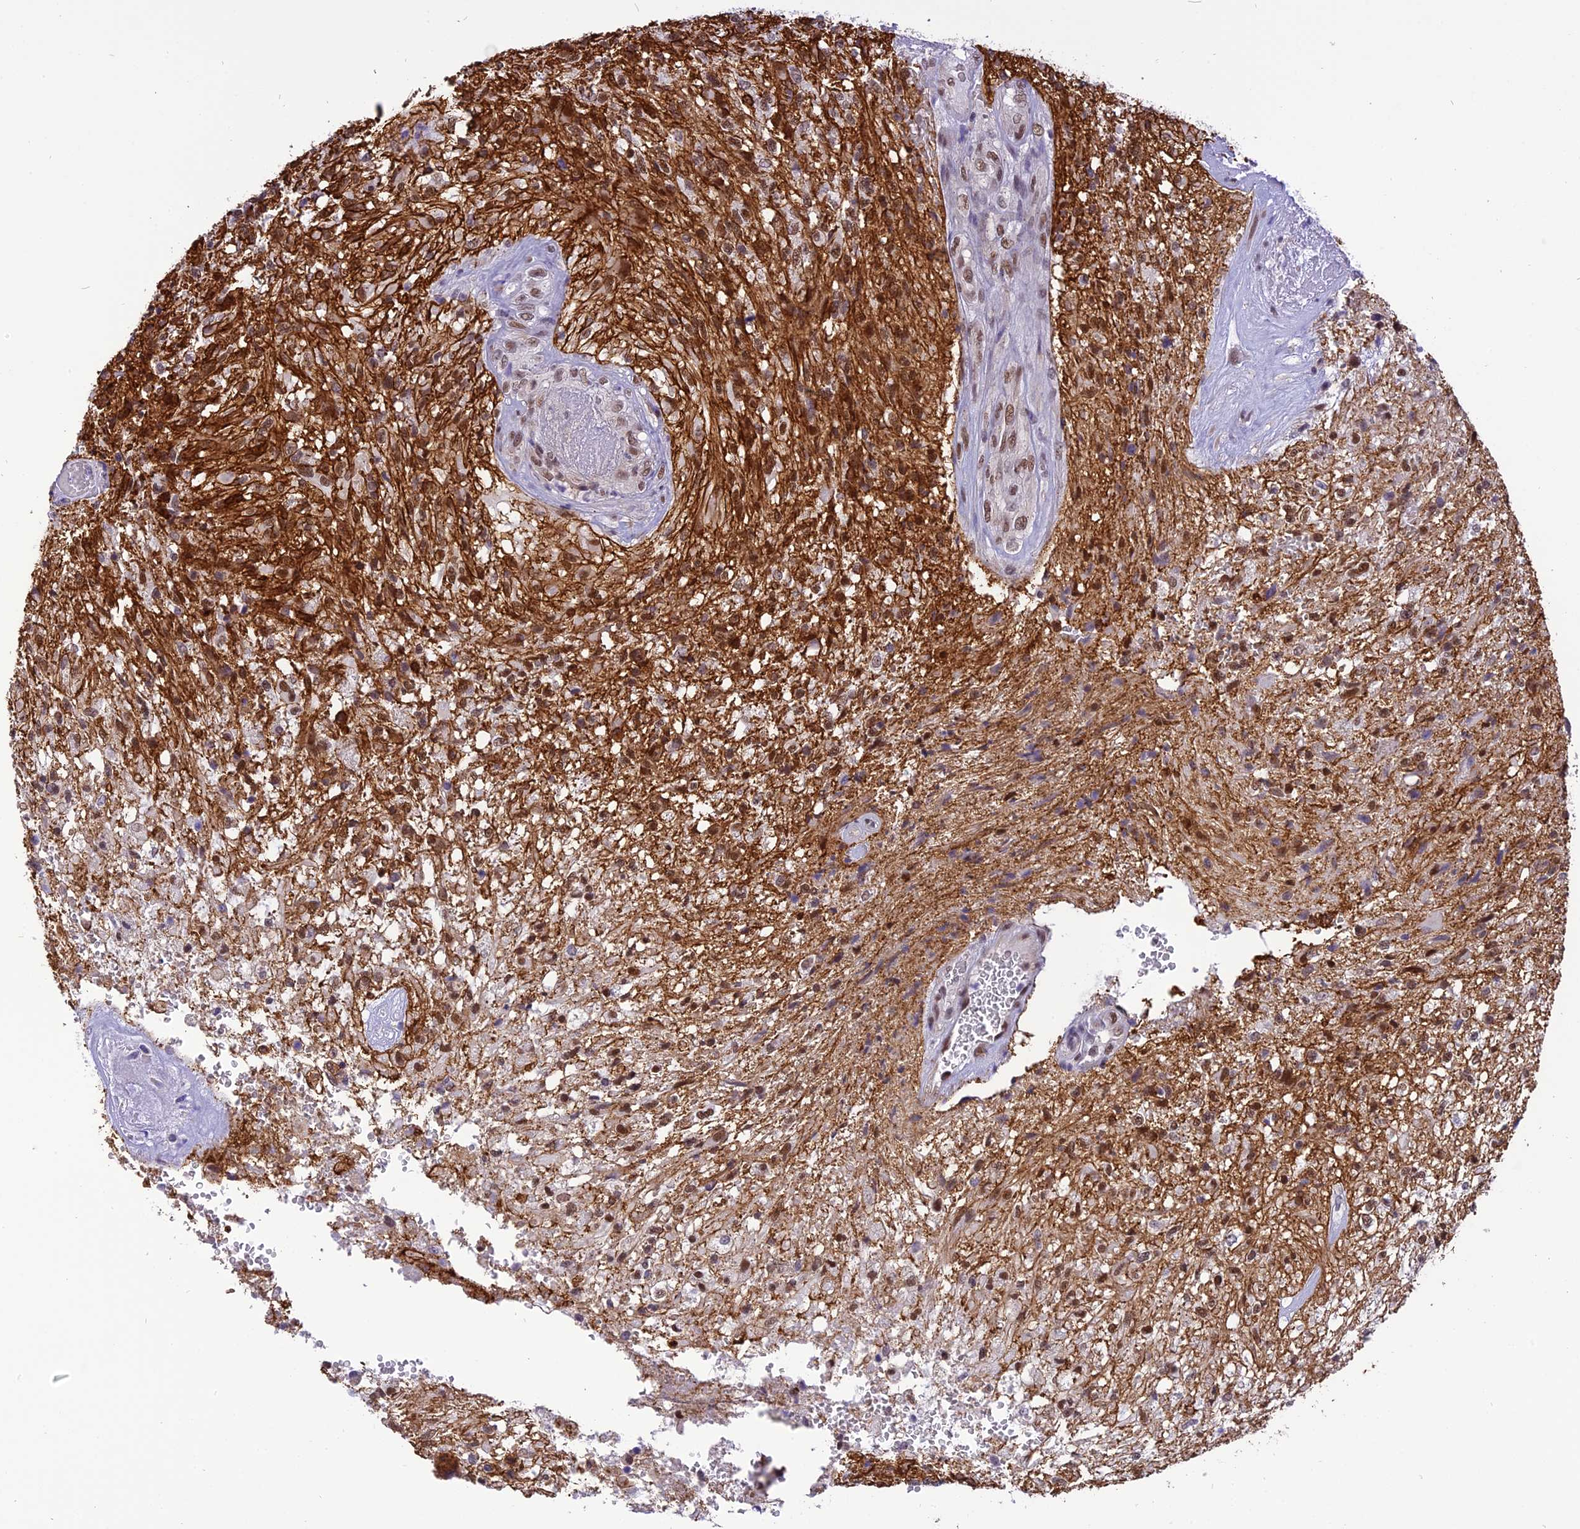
{"staining": {"intensity": "moderate", "quantity": "25%-75%", "location": "nuclear"}, "tissue": "glioma", "cell_type": "Tumor cells", "image_type": "cancer", "snomed": [{"axis": "morphology", "description": "Glioma, malignant, High grade"}, {"axis": "topography", "description": "Brain"}], "caption": "Brown immunohistochemical staining in malignant glioma (high-grade) exhibits moderate nuclear staining in approximately 25%-75% of tumor cells. The staining was performed using DAB (3,3'-diaminobenzidine), with brown indicating positive protein expression. Nuclei are stained blue with hematoxylin.", "gene": "IRF2BP1", "patient": {"sex": "male", "age": 56}}